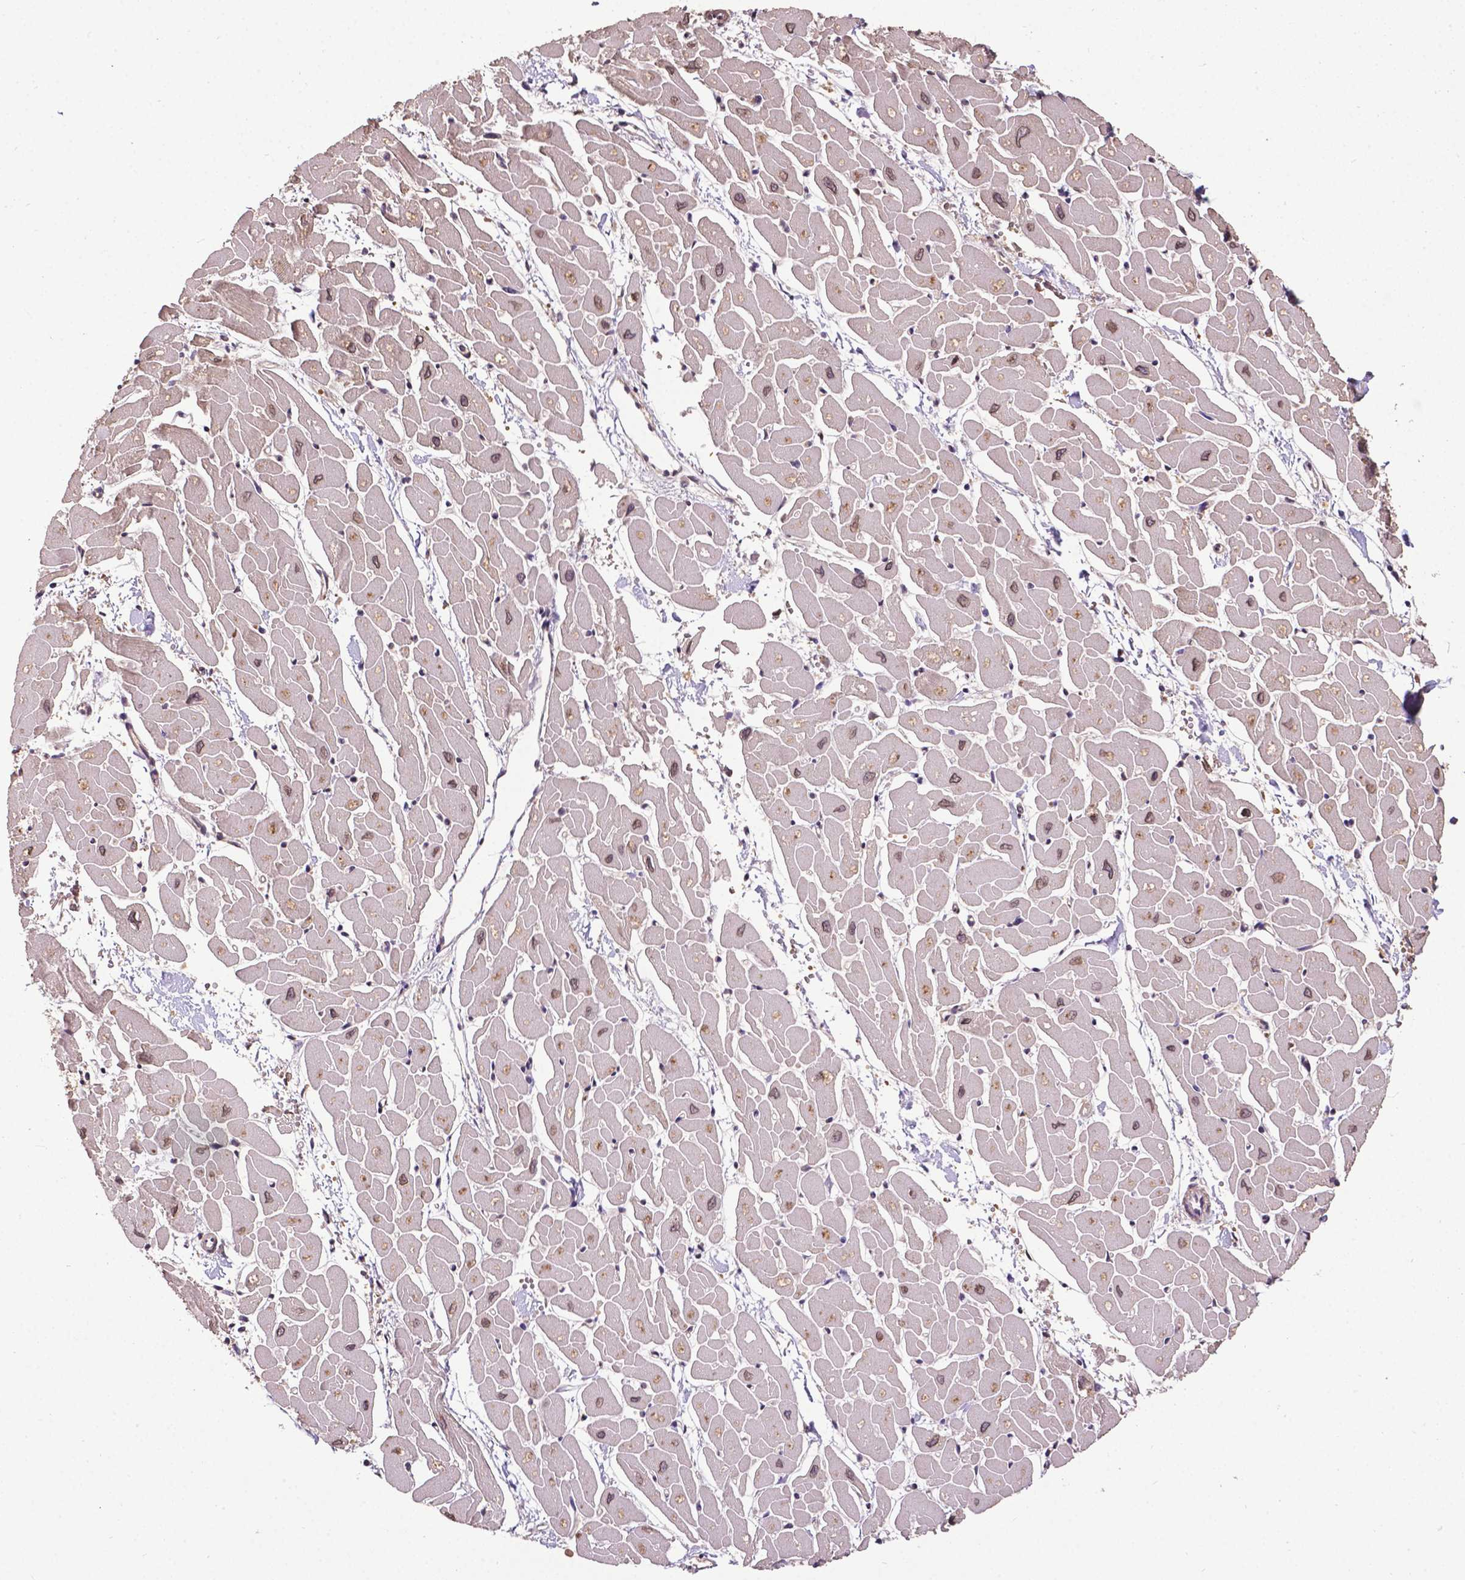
{"staining": {"intensity": "moderate", "quantity": "25%-75%", "location": "nuclear"}, "tissue": "heart muscle", "cell_type": "Cardiomyocytes", "image_type": "normal", "snomed": [{"axis": "morphology", "description": "Normal tissue, NOS"}, {"axis": "topography", "description": "Heart"}], "caption": "A medium amount of moderate nuclear expression is present in about 25%-75% of cardiomyocytes in normal heart muscle. (Brightfield microscopy of DAB IHC at high magnification).", "gene": "GLRA2", "patient": {"sex": "male", "age": 57}}